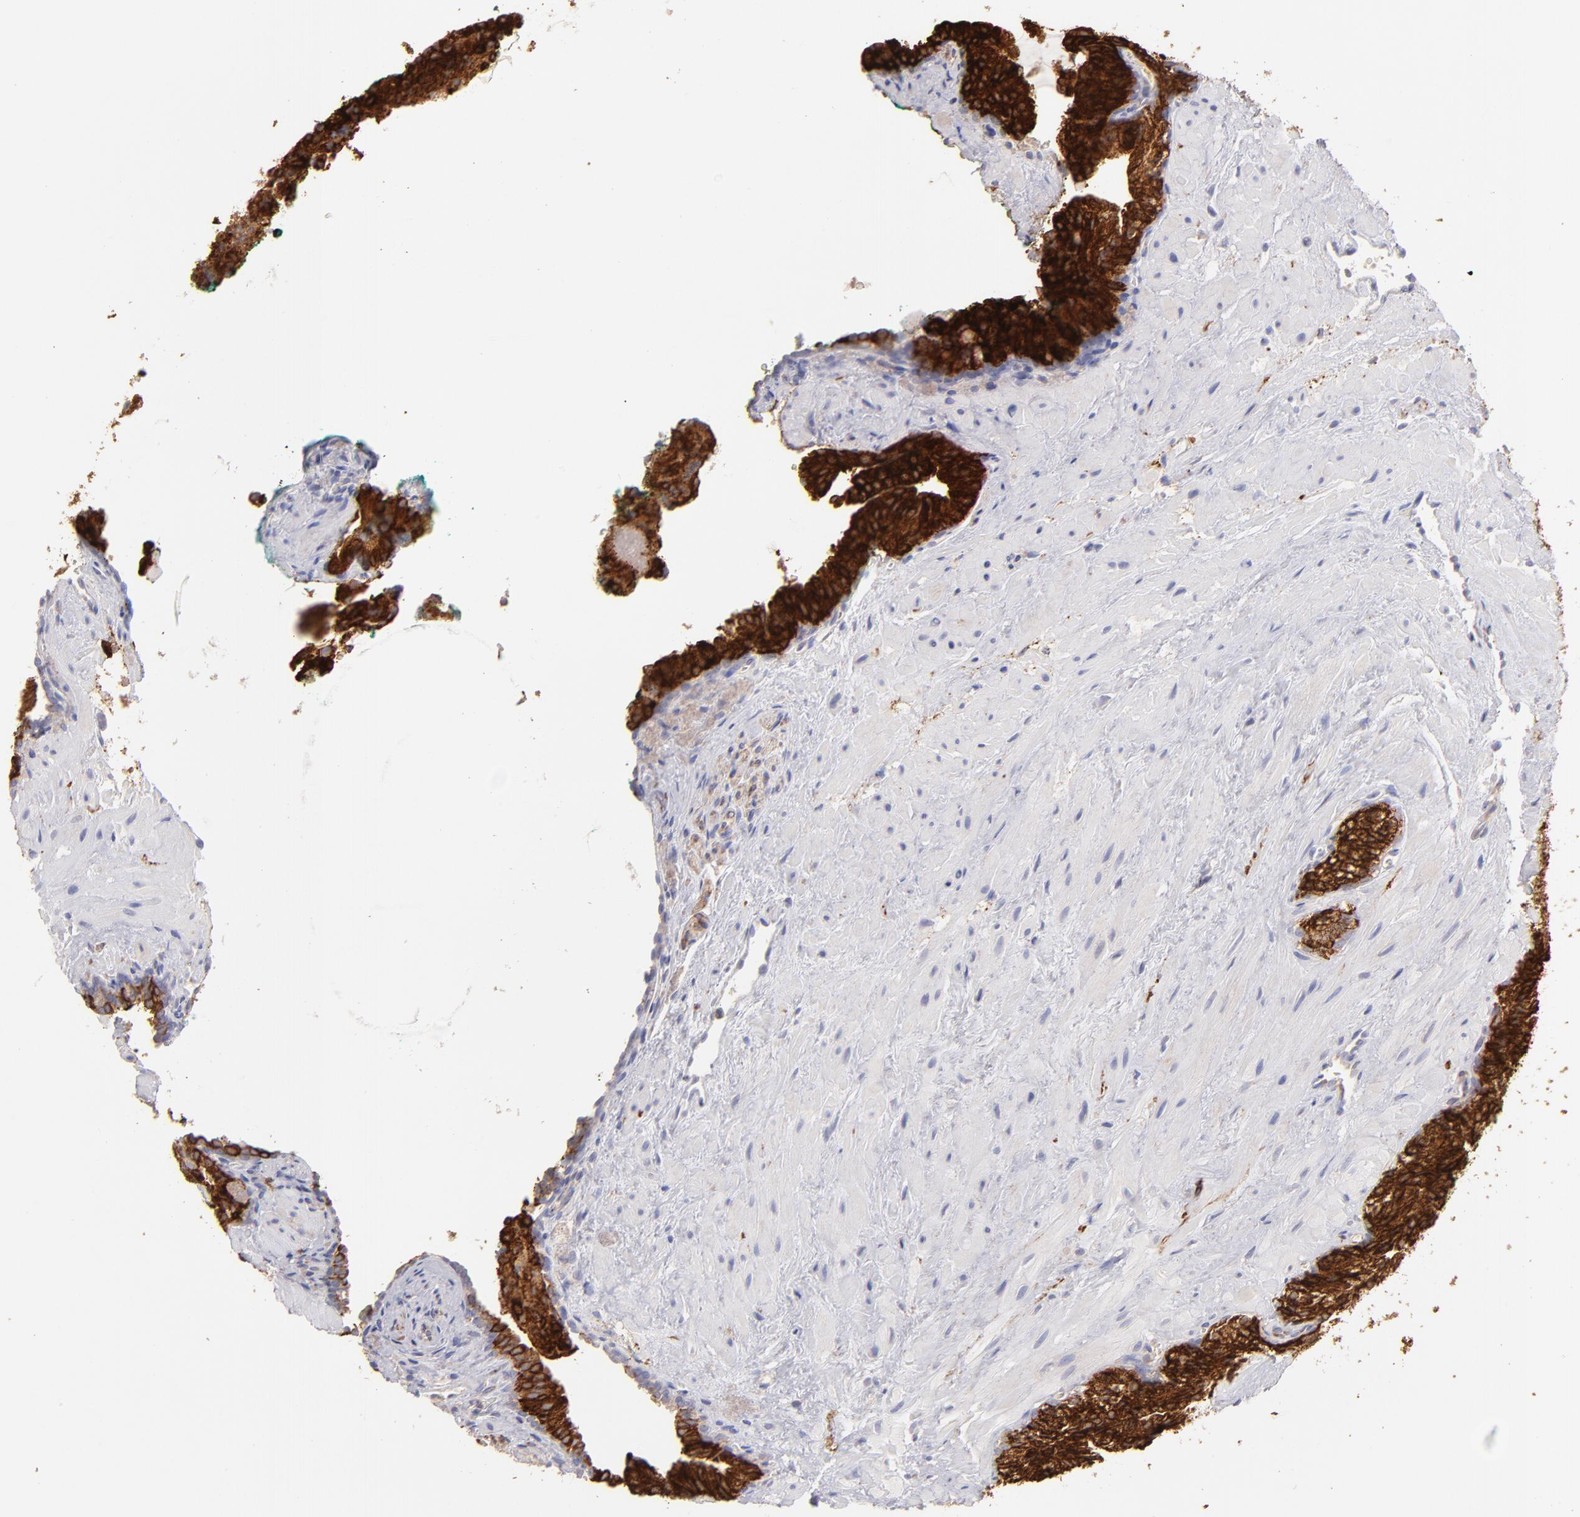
{"staining": {"intensity": "strong", "quantity": ">75%", "location": "cytoplasmic/membranous"}, "tissue": "prostate cancer", "cell_type": "Tumor cells", "image_type": "cancer", "snomed": [{"axis": "morphology", "description": "Adenocarcinoma, Medium grade"}, {"axis": "topography", "description": "Prostate"}], "caption": "Immunohistochemical staining of human prostate cancer shows high levels of strong cytoplasmic/membranous protein positivity in about >75% of tumor cells.", "gene": "ENTPD5", "patient": {"sex": "male", "age": 64}}